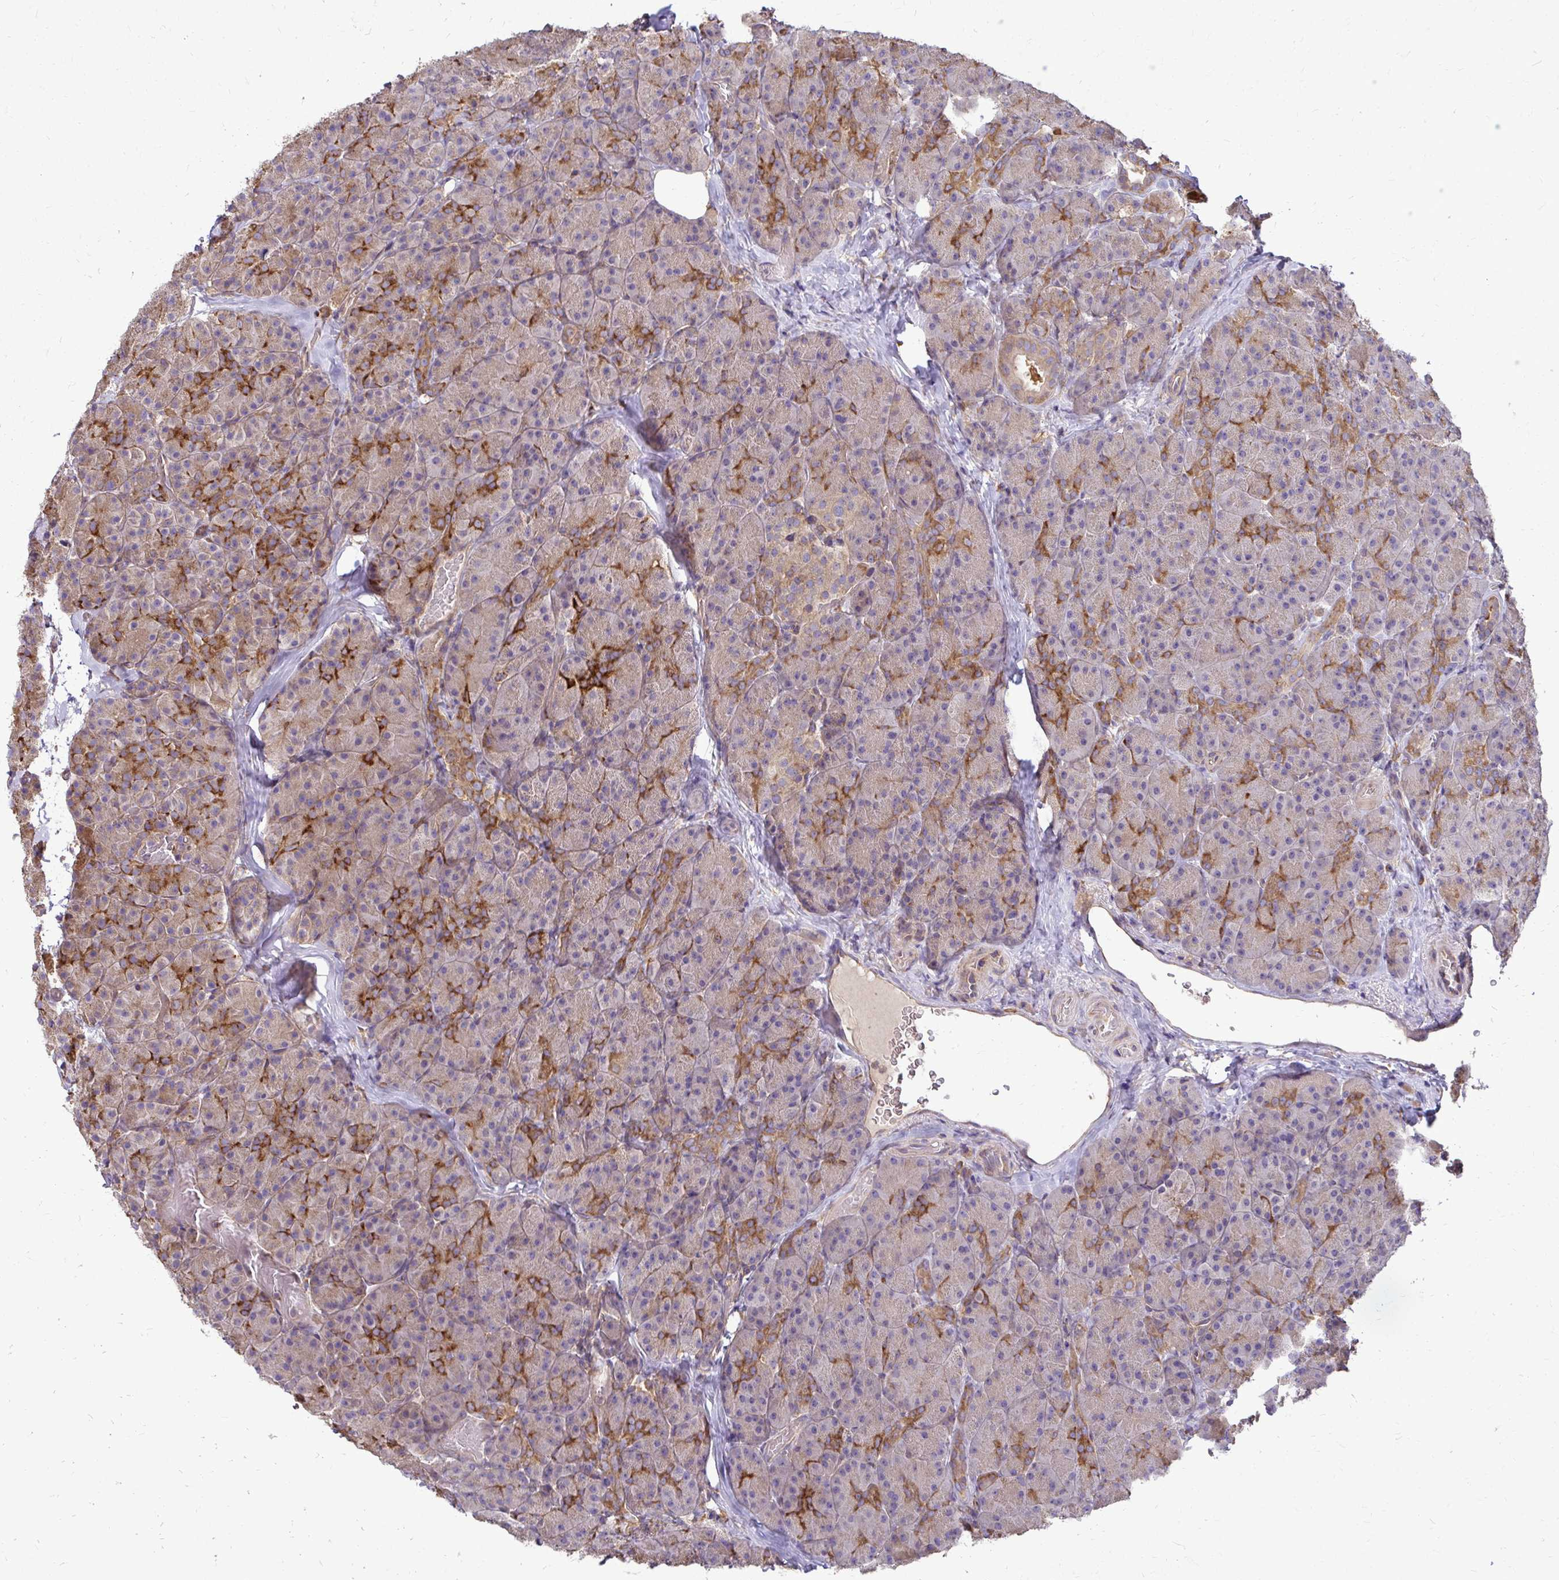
{"staining": {"intensity": "strong", "quantity": "25%-75%", "location": "cytoplasmic/membranous"}, "tissue": "pancreas", "cell_type": "Exocrine glandular cells", "image_type": "normal", "snomed": [{"axis": "morphology", "description": "Normal tissue, NOS"}, {"axis": "topography", "description": "Pancreas"}], "caption": "Immunohistochemical staining of benign human pancreas shows high levels of strong cytoplasmic/membranous staining in about 25%-75% of exocrine glandular cells. The staining is performed using DAB brown chromogen to label protein expression. The nuclei are counter-stained blue using hematoxylin.", "gene": "FMR1", "patient": {"sex": "male", "age": 57}}